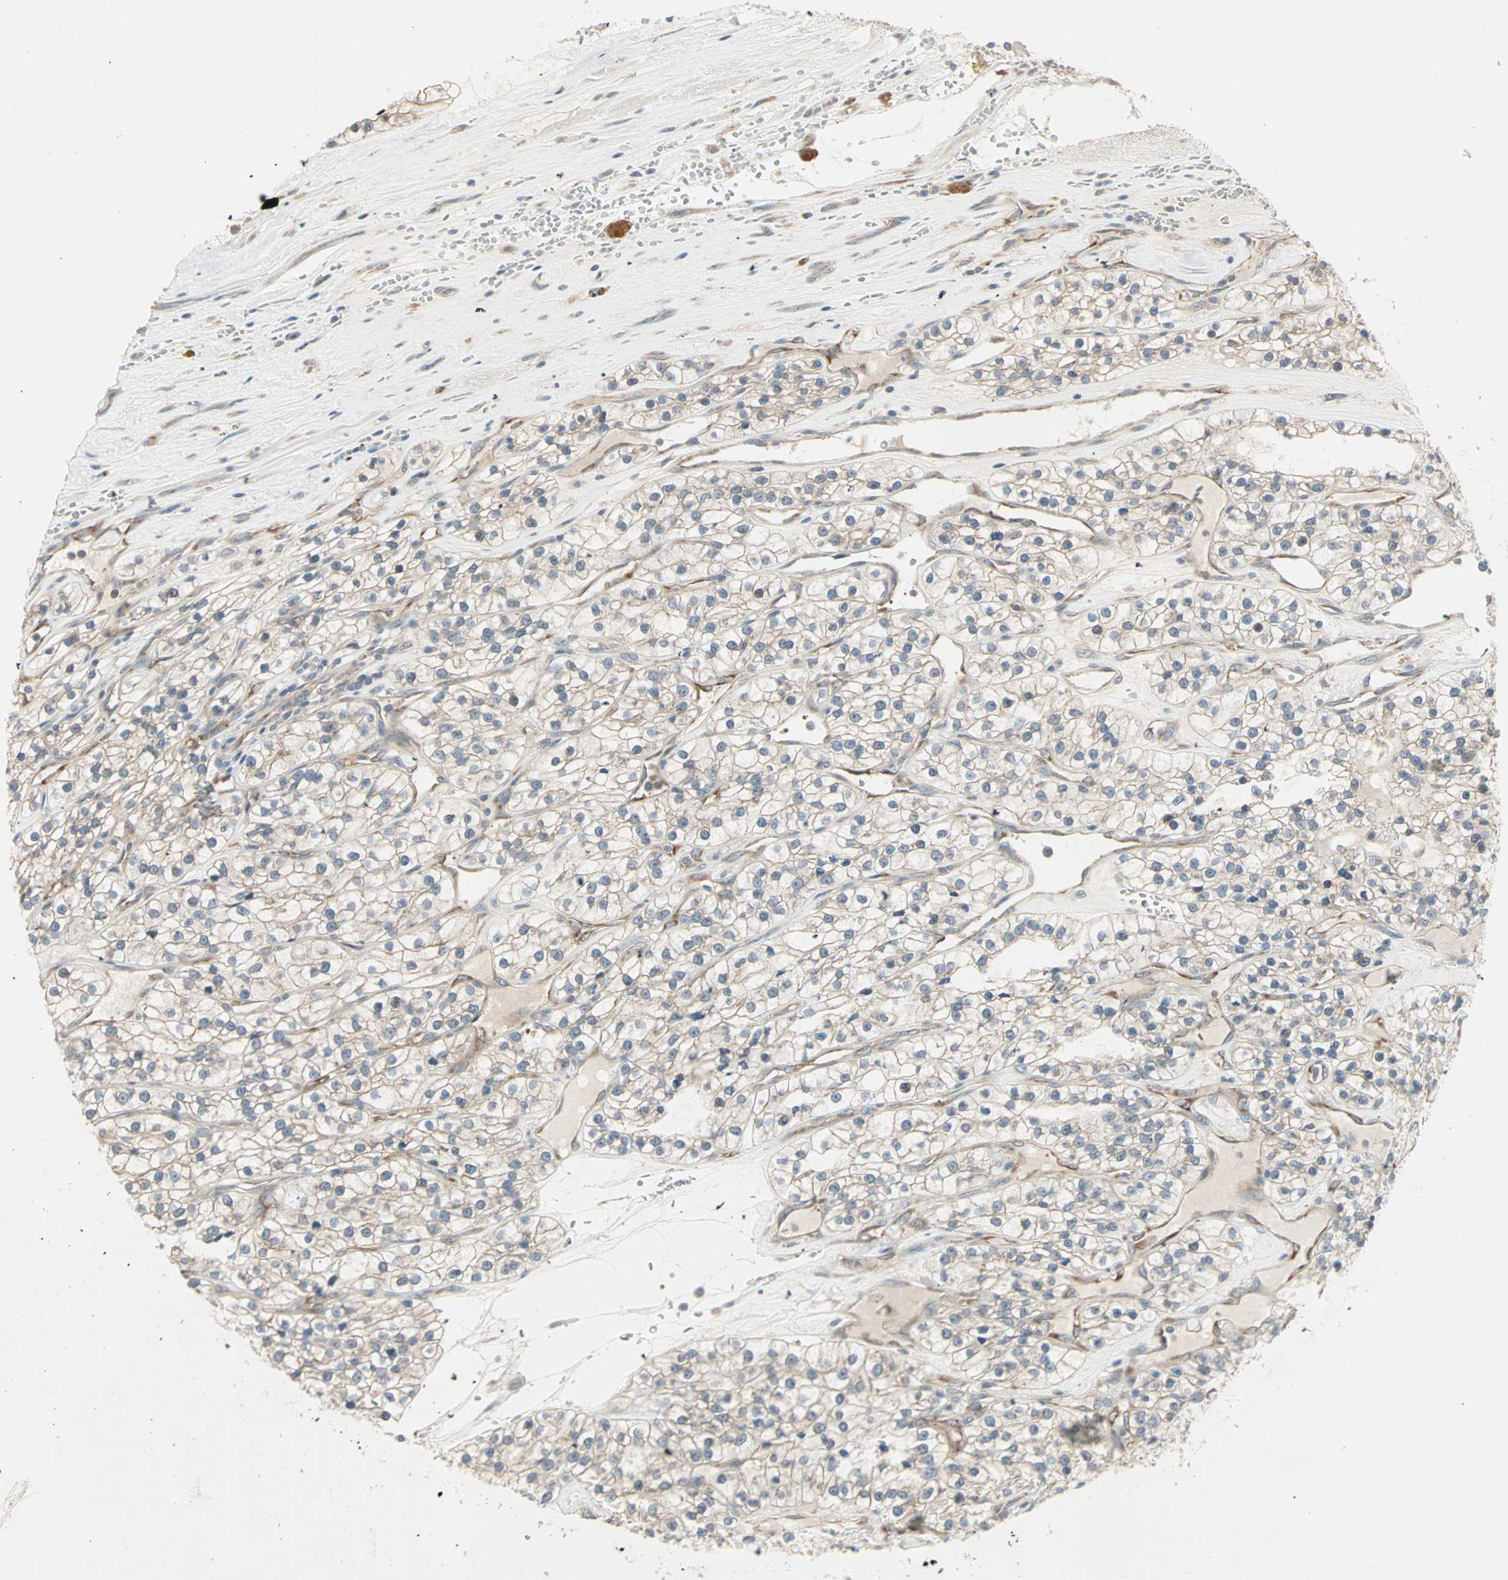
{"staining": {"intensity": "weak", "quantity": ">75%", "location": "cytoplasmic/membranous"}, "tissue": "renal cancer", "cell_type": "Tumor cells", "image_type": "cancer", "snomed": [{"axis": "morphology", "description": "Adenocarcinoma, NOS"}, {"axis": "topography", "description": "Kidney"}], "caption": "A low amount of weak cytoplasmic/membranous staining is appreciated in approximately >75% of tumor cells in renal cancer tissue.", "gene": "ZFP36", "patient": {"sex": "female", "age": 57}}